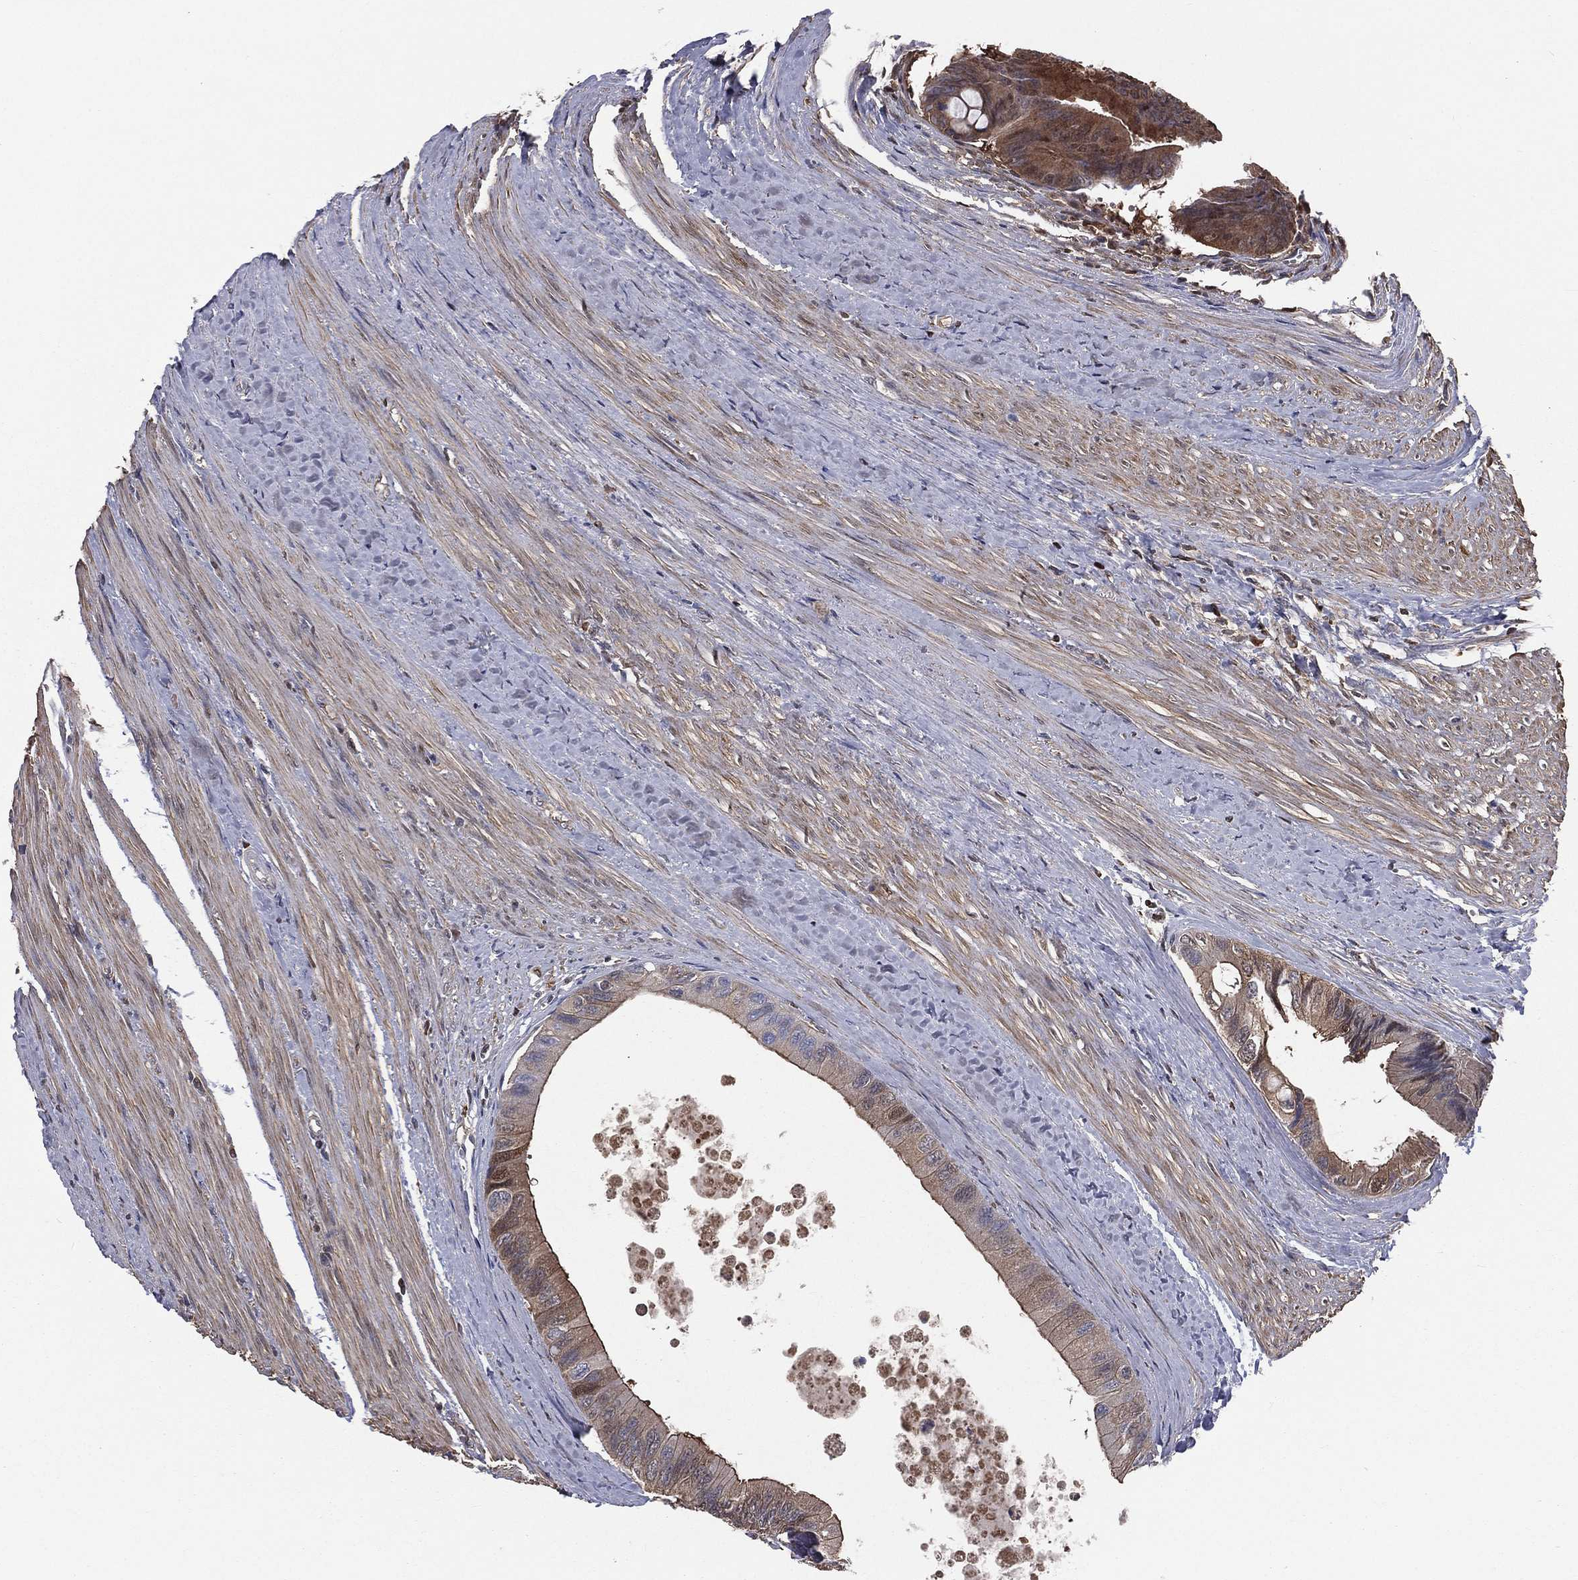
{"staining": {"intensity": "moderate", "quantity": "25%-75%", "location": "cytoplasmic/membranous"}, "tissue": "colorectal cancer", "cell_type": "Tumor cells", "image_type": "cancer", "snomed": [{"axis": "morphology", "description": "Normal tissue, NOS"}, {"axis": "morphology", "description": "Adenocarcinoma, NOS"}, {"axis": "topography", "description": "Colon"}], "caption": "This photomicrograph demonstrates immunohistochemistry staining of human colorectal cancer (adenocarcinoma), with medium moderate cytoplasmic/membranous positivity in approximately 25%-75% of tumor cells.", "gene": "TBC1D2", "patient": {"sex": "male", "age": 65}}